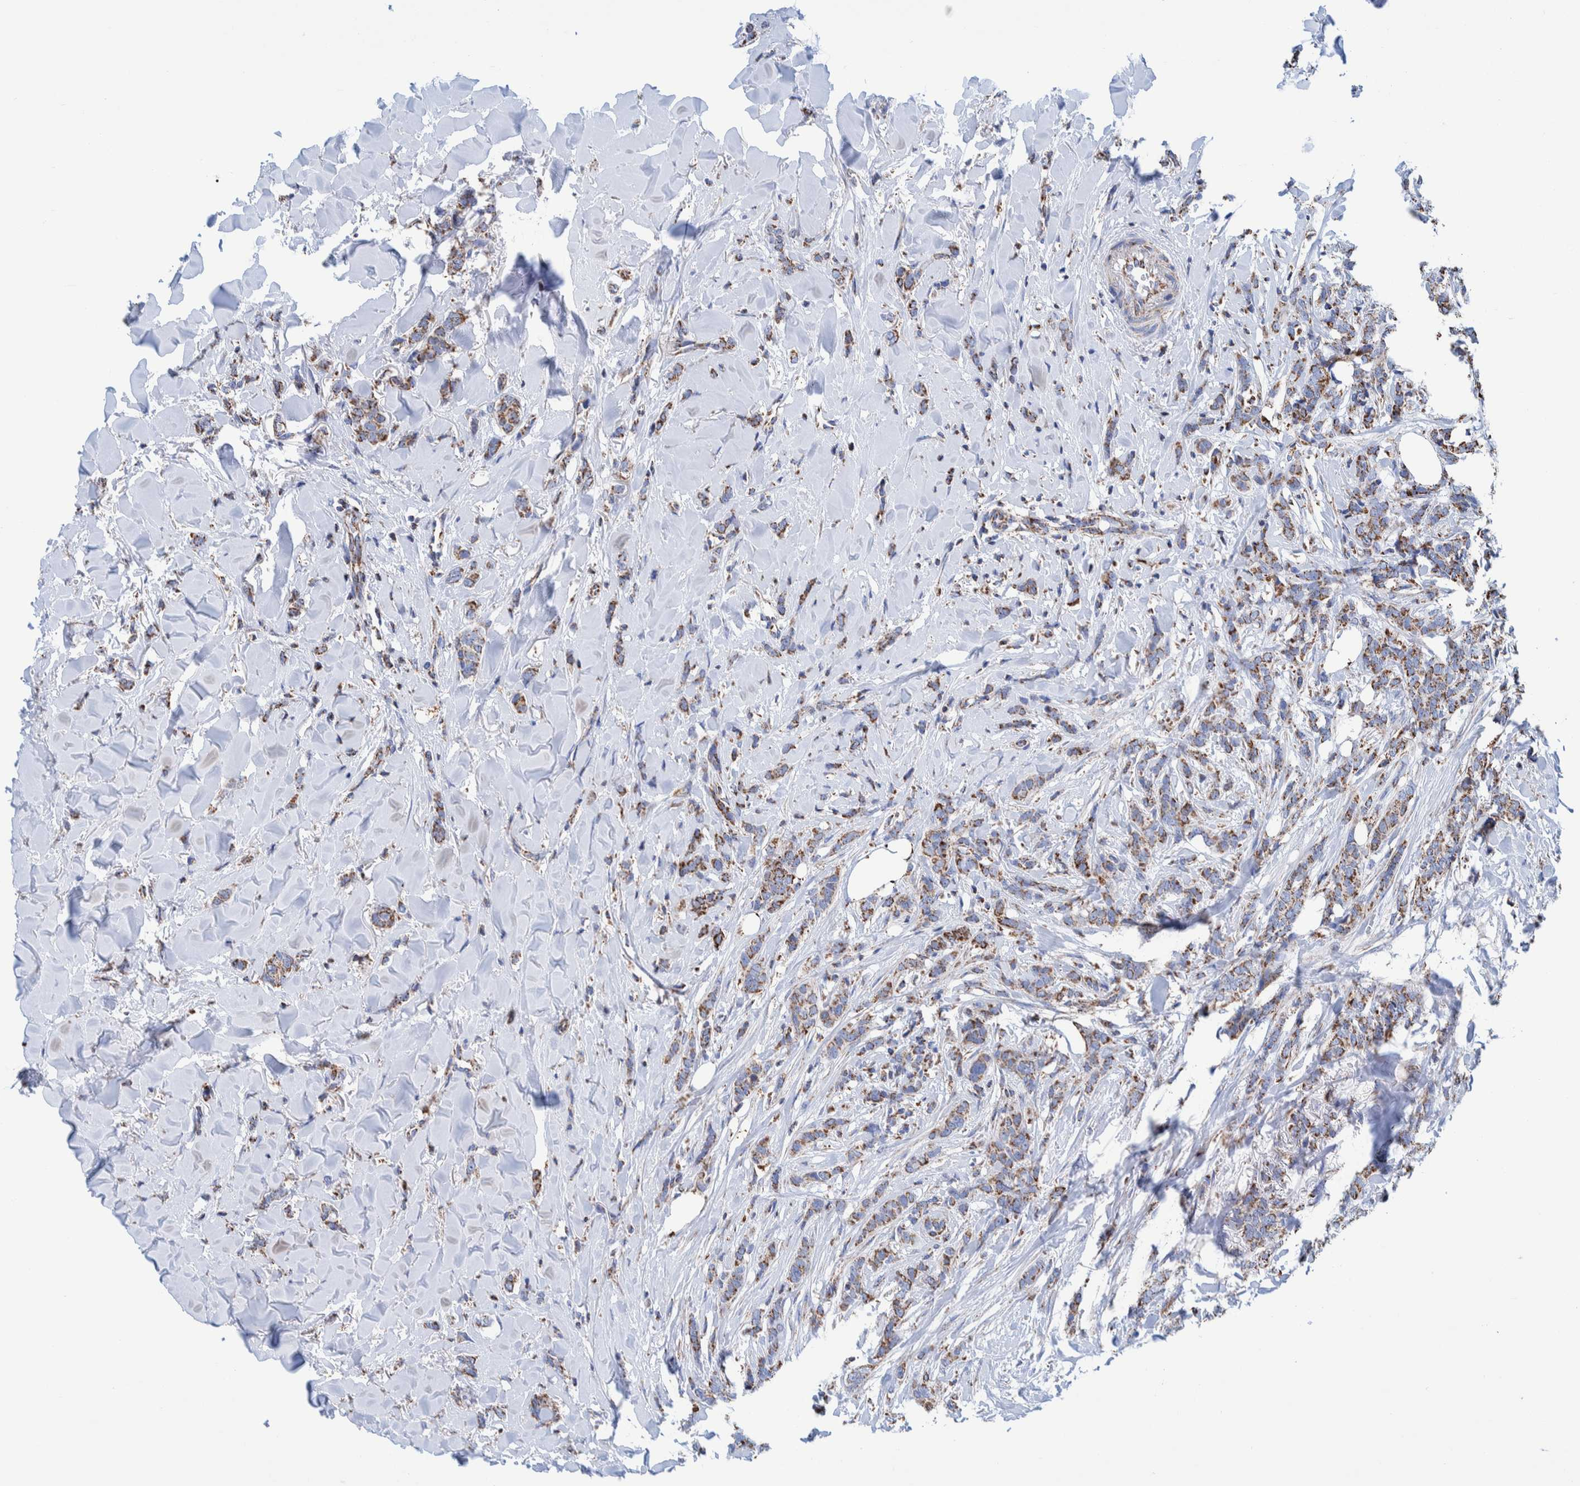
{"staining": {"intensity": "moderate", "quantity": ">75%", "location": "cytoplasmic/membranous"}, "tissue": "breast cancer", "cell_type": "Tumor cells", "image_type": "cancer", "snomed": [{"axis": "morphology", "description": "Lobular carcinoma"}, {"axis": "topography", "description": "Skin"}, {"axis": "topography", "description": "Breast"}], "caption": "Human breast cancer (lobular carcinoma) stained for a protein (brown) shows moderate cytoplasmic/membranous positive staining in approximately >75% of tumor cells.", "gene": "DECR1", "patient": {"sex": "female", "age": 46}}